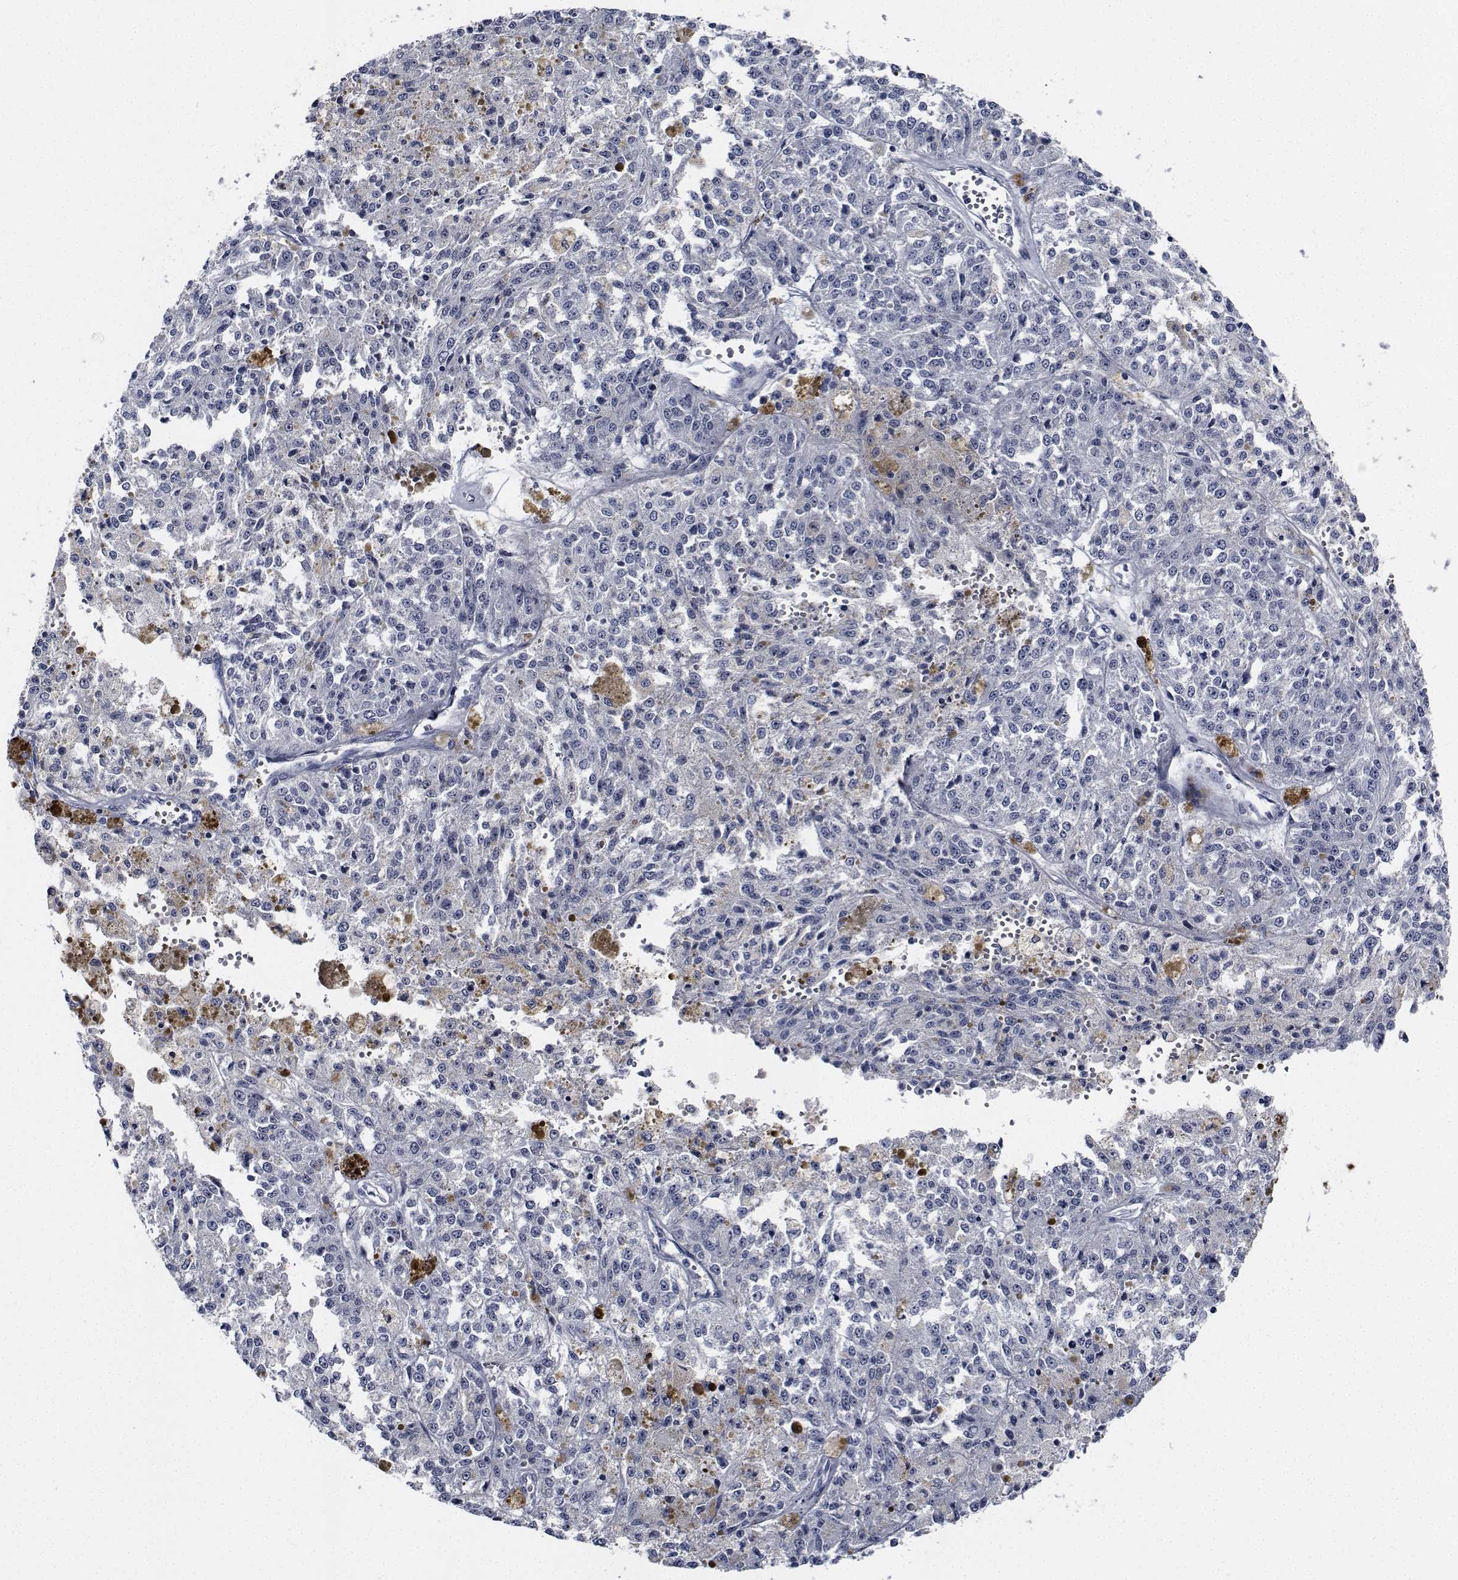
{"staining": {"intensity": "negative", "quantity": "none", "location": "none"}, "tissue": "melanoma", "cell_type": "Tumor cells", "image_type": "cancer", "snomed": [{"axis": "morphology", "description": "Malignant melanoma, Metastatic site"}, {"axis": "topography", "description": "Lymph node"}], "caption": "Tumor cells are negative for protein expression in human malignant melanoma (metastatic site).", "gene": "NVL", "patient": {"sex": "female", "age": 64}}